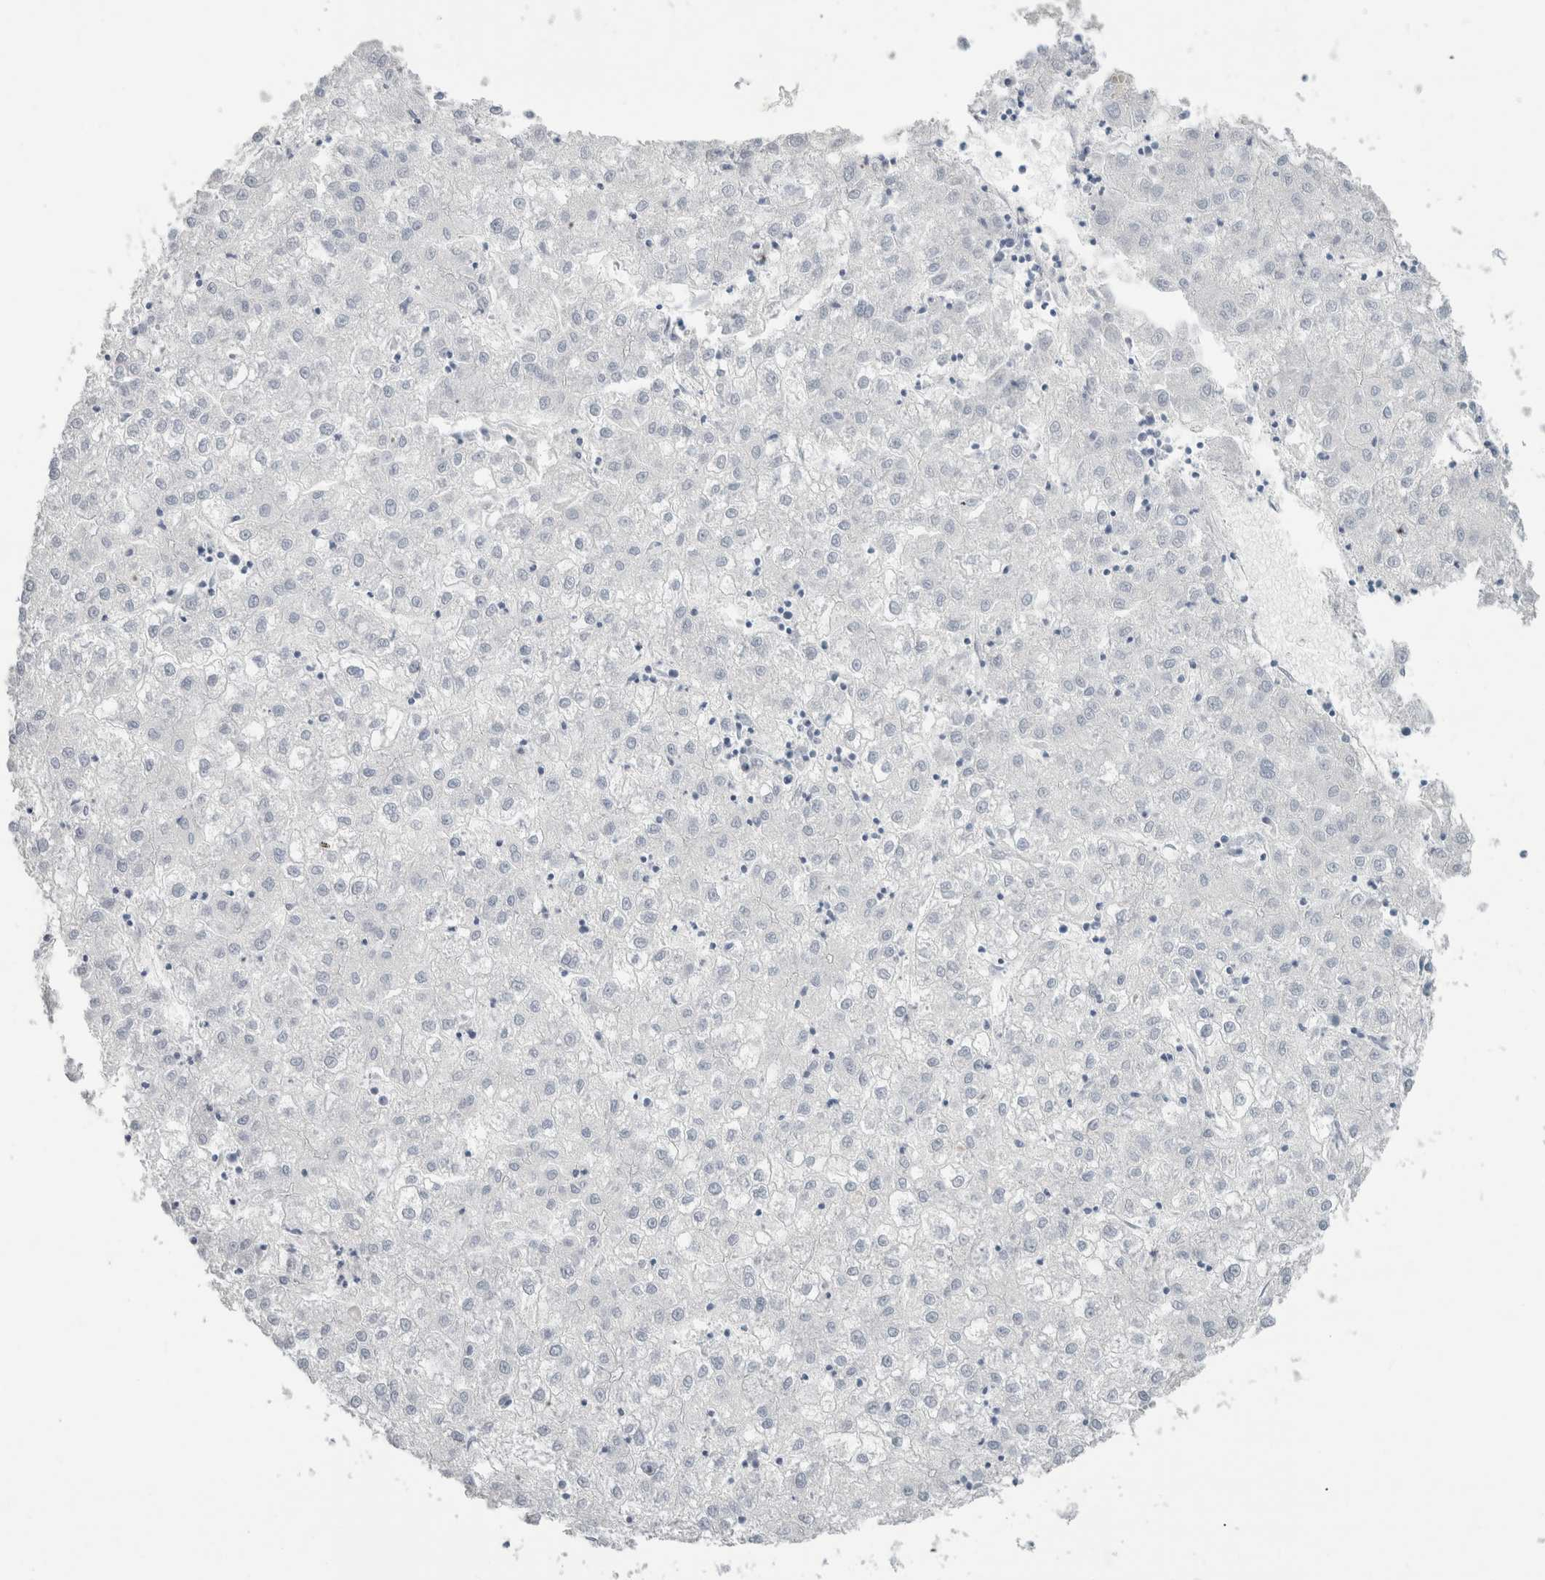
{"staining": {"intensity": "negative", "quantity": "none", "location": "none"}, "tissue": "liver cancer", "cell_type": "Tumor cells", "image_type": "cancer", "snomed": [{"axis": "morphology", "description": "Carcinoma, Hepatocellular, NOS"}, {"axis": "topography", "description": "Liver"}], "caption": "Liver cancer (hepatocellular carcinoma) was stained to show a protein in brown. There is no significant expression in tumor cells. The staining is performed using DAB (3,3'-diaminobenzidine) brown chromogen with nuclei counter-stained in using hematoxylin.", "gene": "SLC6A1", "patient": {"sex": "male", "age": 72}}